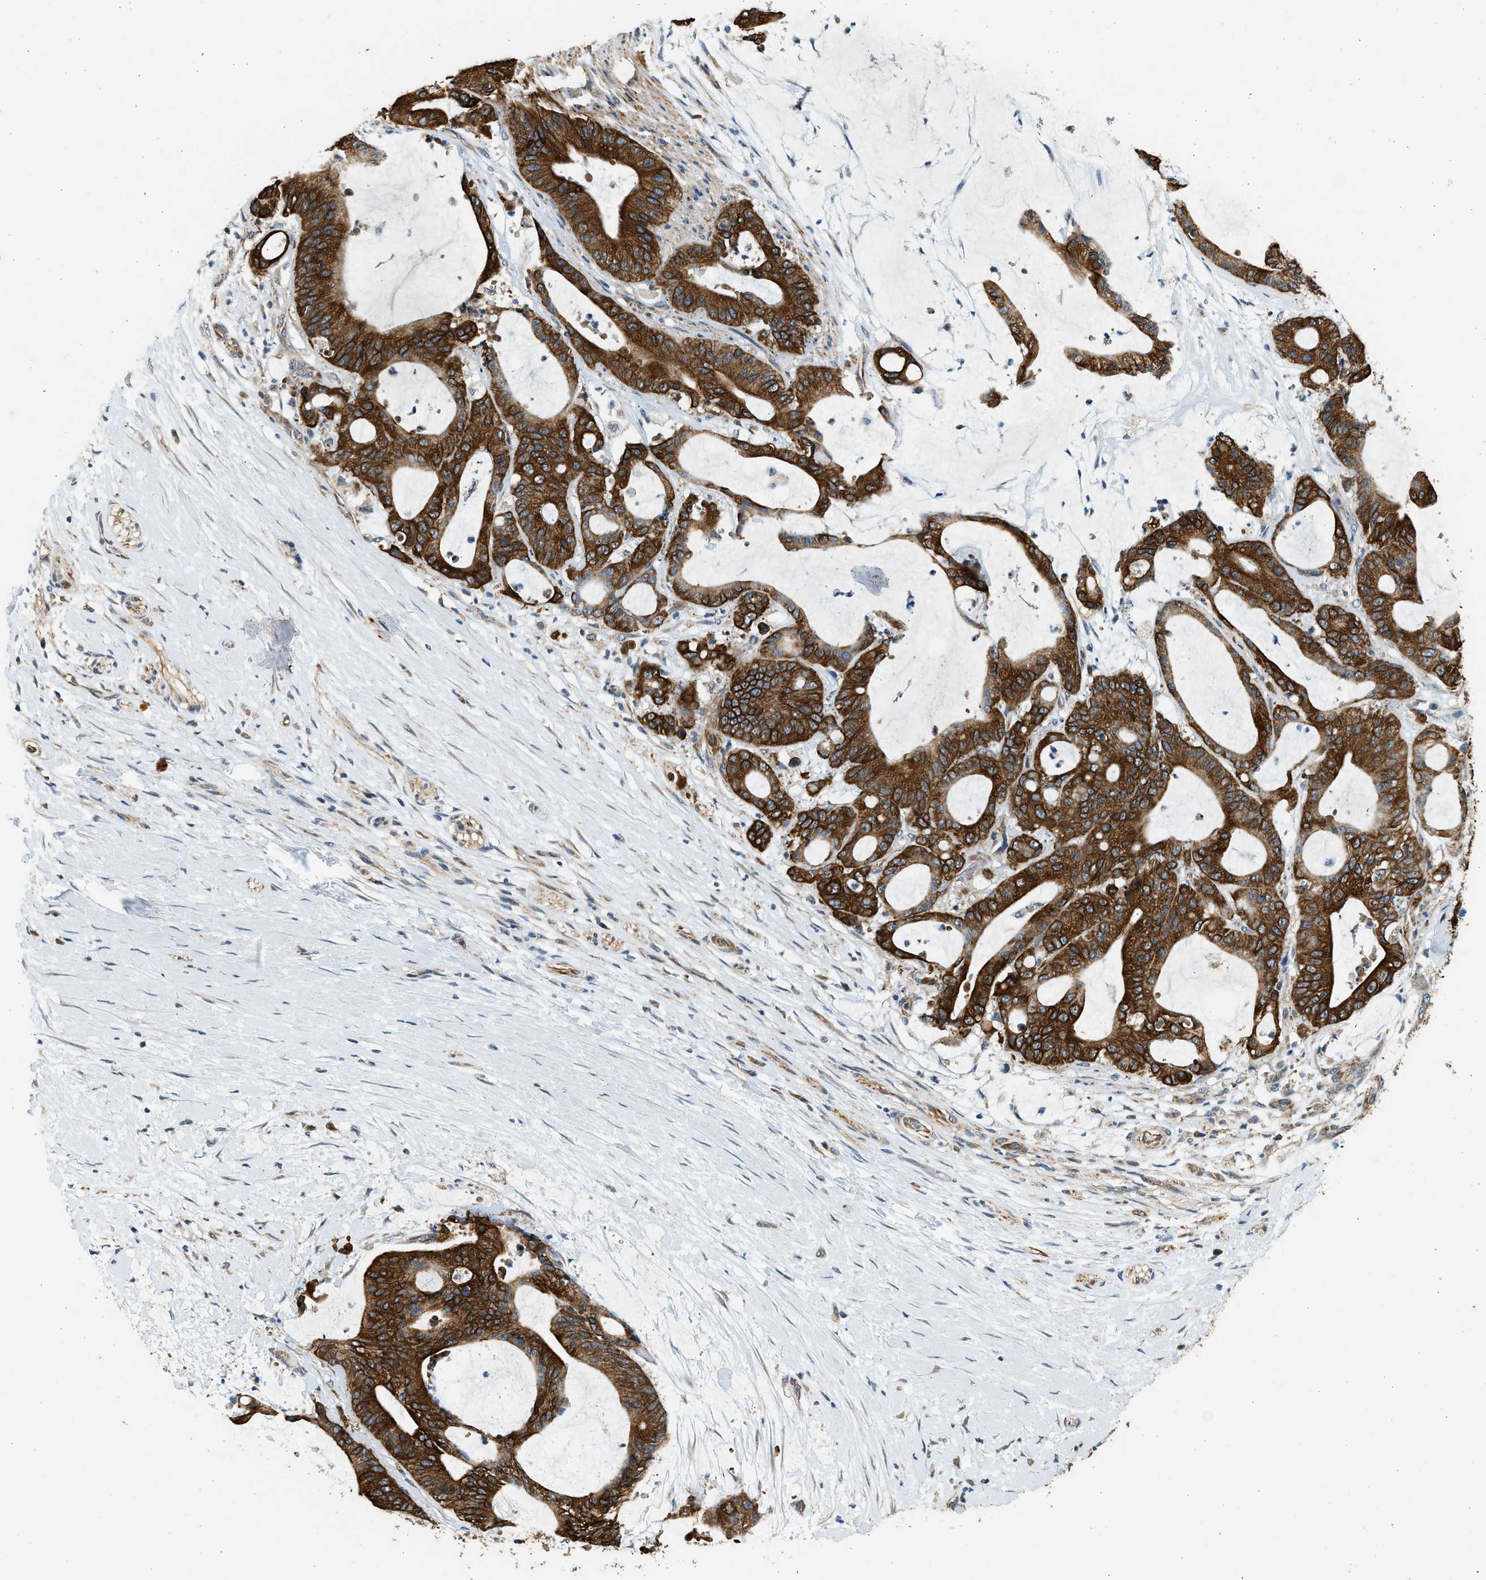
{"staining": {"intensity": "strong", "quantity": ">75%", "location": "cytoplasmic/membranous"}, "tissue": "liver cancer", "cell_type": "Tumor cells", "image_type": "cancer", "snomed": [{"axis": "morphology", "description": "Cholangiocarcinoma"}, {"axis": "topography", "description": "Liver"}], "caption": "A brown stain highlights strong cytoplasmic/membranous expression of a protein in liver cholangiocarcinoma tumor cells.", "gene": "PCLO", "patient": {"sex": "female", "age": 73}}